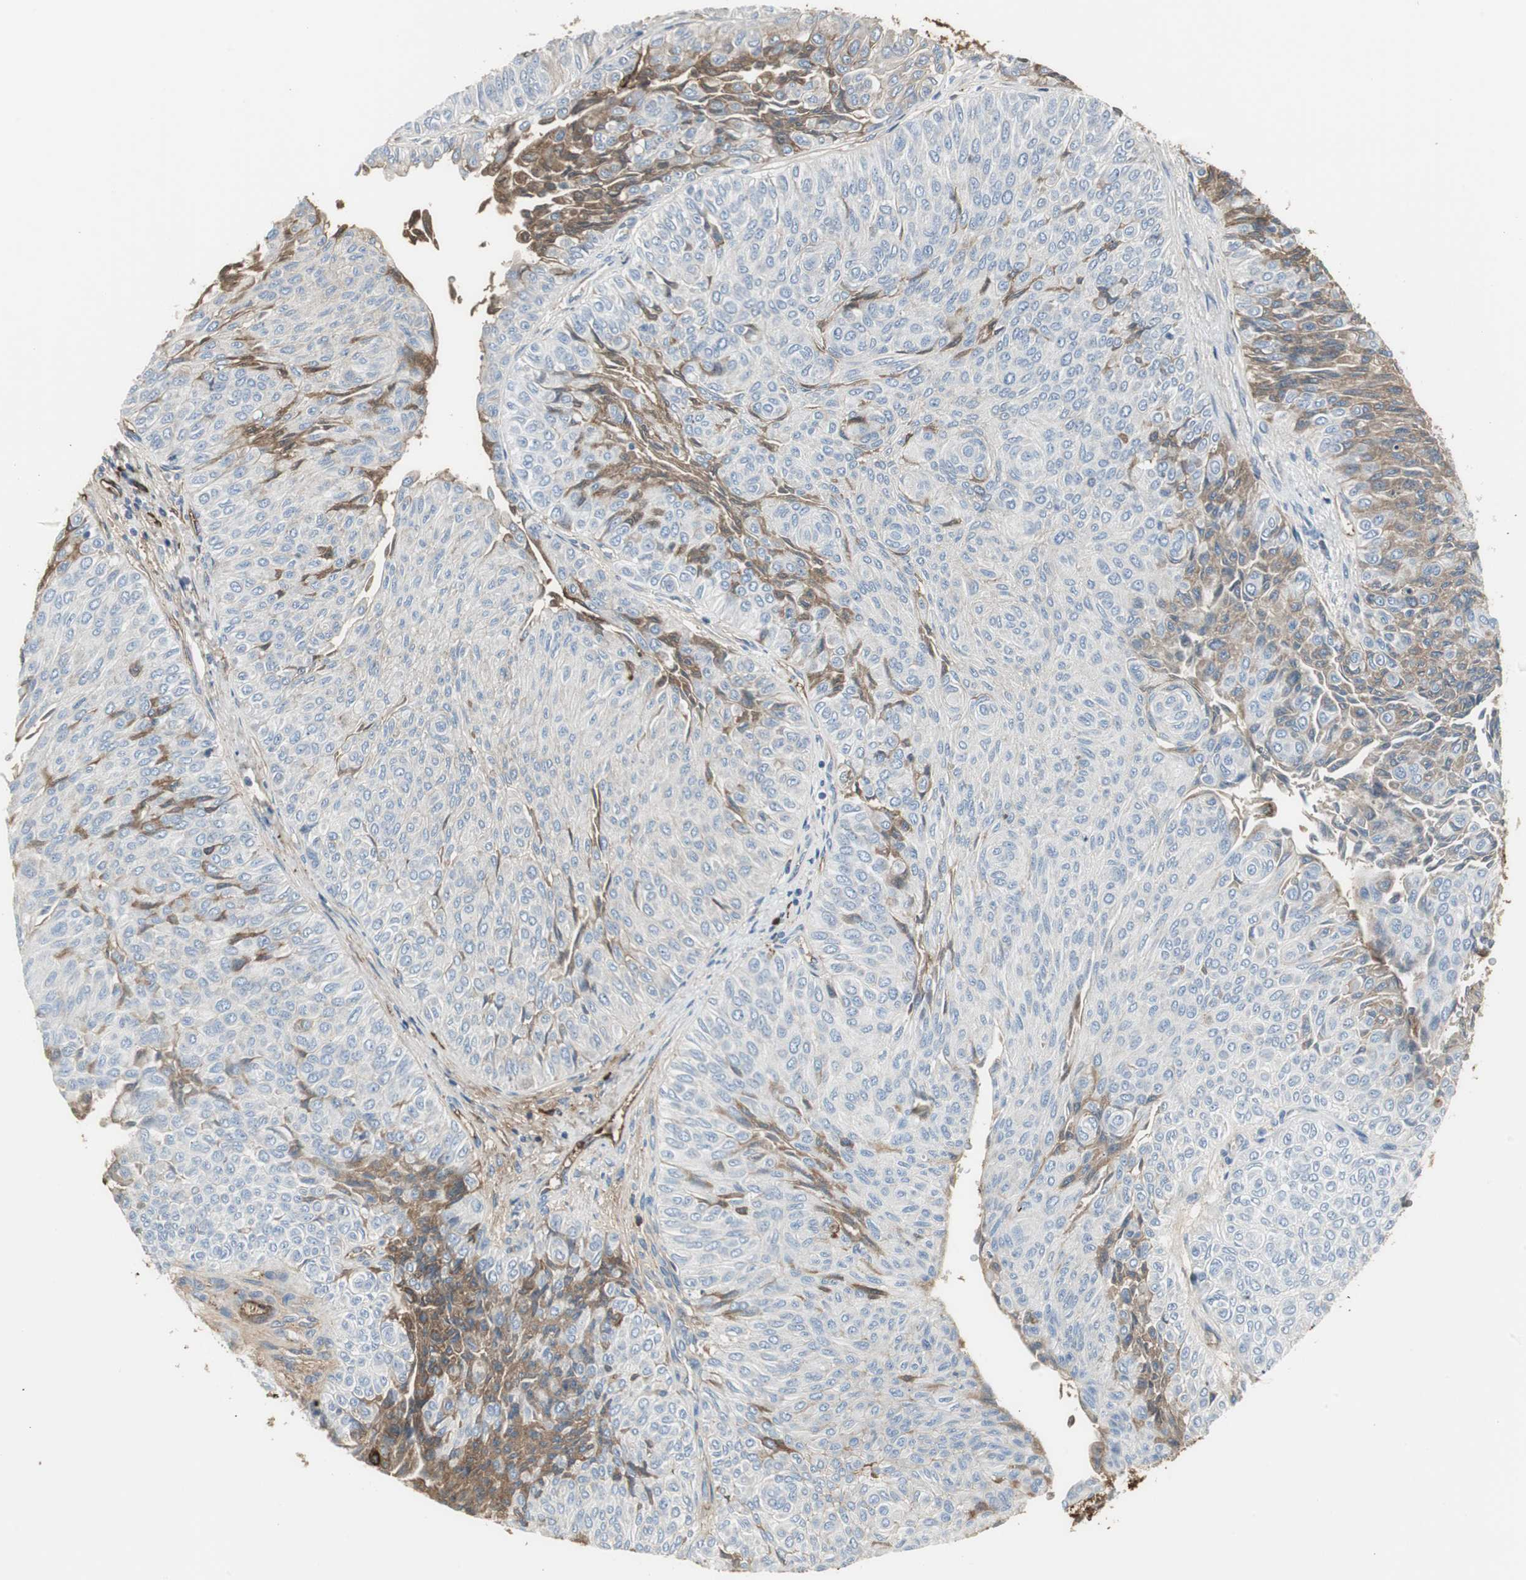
{"staining": {"intensity": "moderate", "quantity": "<25%", "location": "cytoplasmic/membranous"}, "tissue": "urothelial cancer", "cell_type": "Tumor cells", "image_type": "cancer", "snomed": [{"axis": "morphology", "description": "Urothelial carcinoma, Low grade"}, {"axis": "topography", "description": "Urinary bladder"}], "caption": "Protein analysis of urothelial cancer tissue demonstrates moderate cytoplasmic/membranous staining in about <25% of tumor cells. The staining was performed using DAB, with brown indicating positive protein expression. Nuclei are stained blue with hematoxylin.", "gene": "IGHA1", "patient": {"sex": "male", "age": 78}}